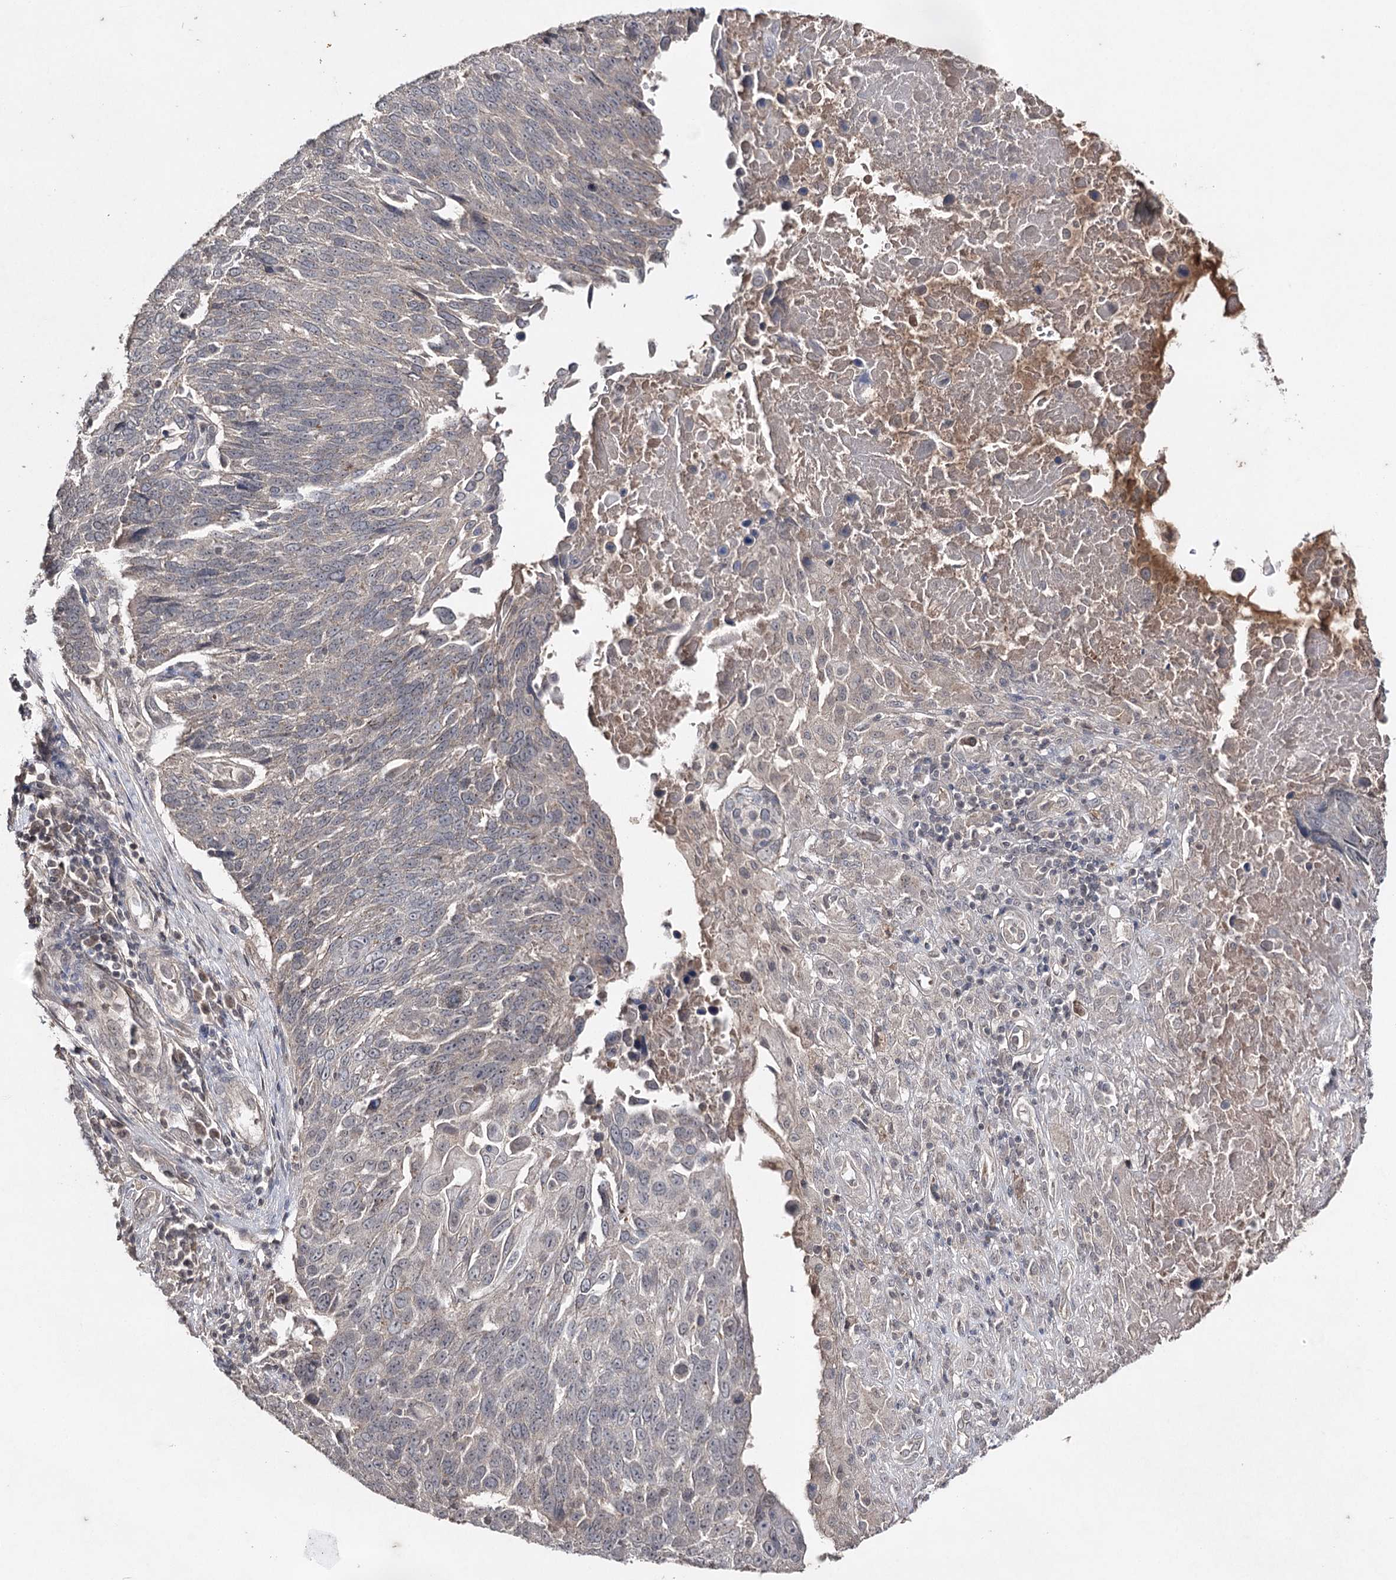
{"staining": {"intensity": "negative", "quantity": "none", "location": "none"}, "tissue": "lung cancer", "cell_type": "Tumor cells", "image_type": "cancer", "snomed": [{"axis": "morphology", "description": "Squamous cell carcinoma, NOS"}, {"axis": "topography", "description": "Lung"}], "caption": "Lung squamous cell carcinoma stained for a protein using immunohistochemistry (IHC) exhibits no staining tumor cells.", "gene": "SYNGR3", "patient": {"sex": "male", "age": 66}}